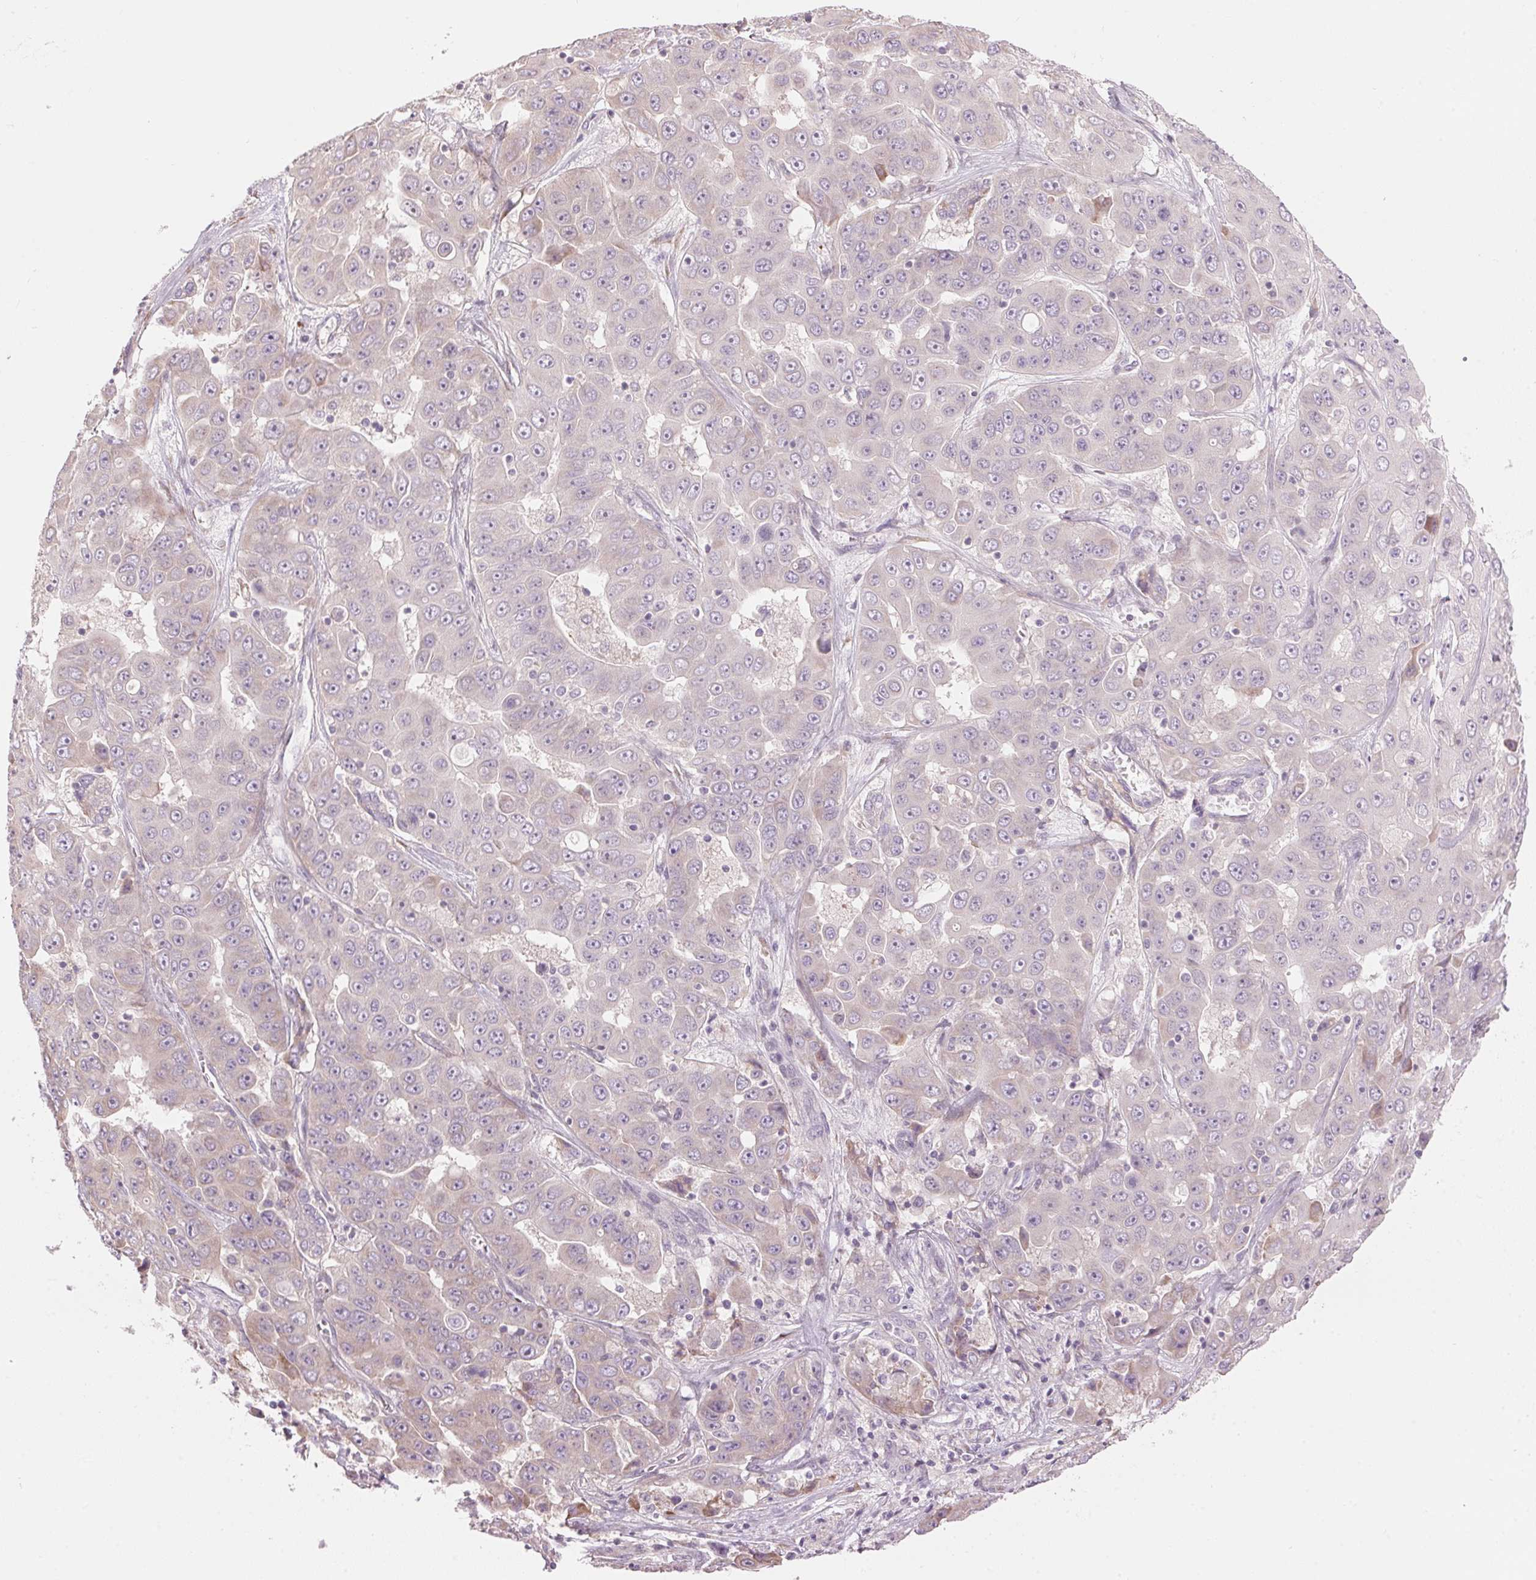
{"staining": {"intensity": "negative", "quantity": "none", "location": "none"}, "tissue": "liver cancer", "cell_type": "Tumor cells", "image_type": "cancer", "snomed": [{"axis": "morphology", "description": "Cholangiocarcinoma"}, {"axis": "topography", "description": "Liver"}], "caption": "IHC photomicrograph of neoplastic tissue: human liver cholangiocarcinoma stained with DAB (3,3'-diaminobenzidine) demonstrates no significant protein expression in tumor cells.", "gene": "GNMT", "patient": {"sex": "female", "age": 52}}